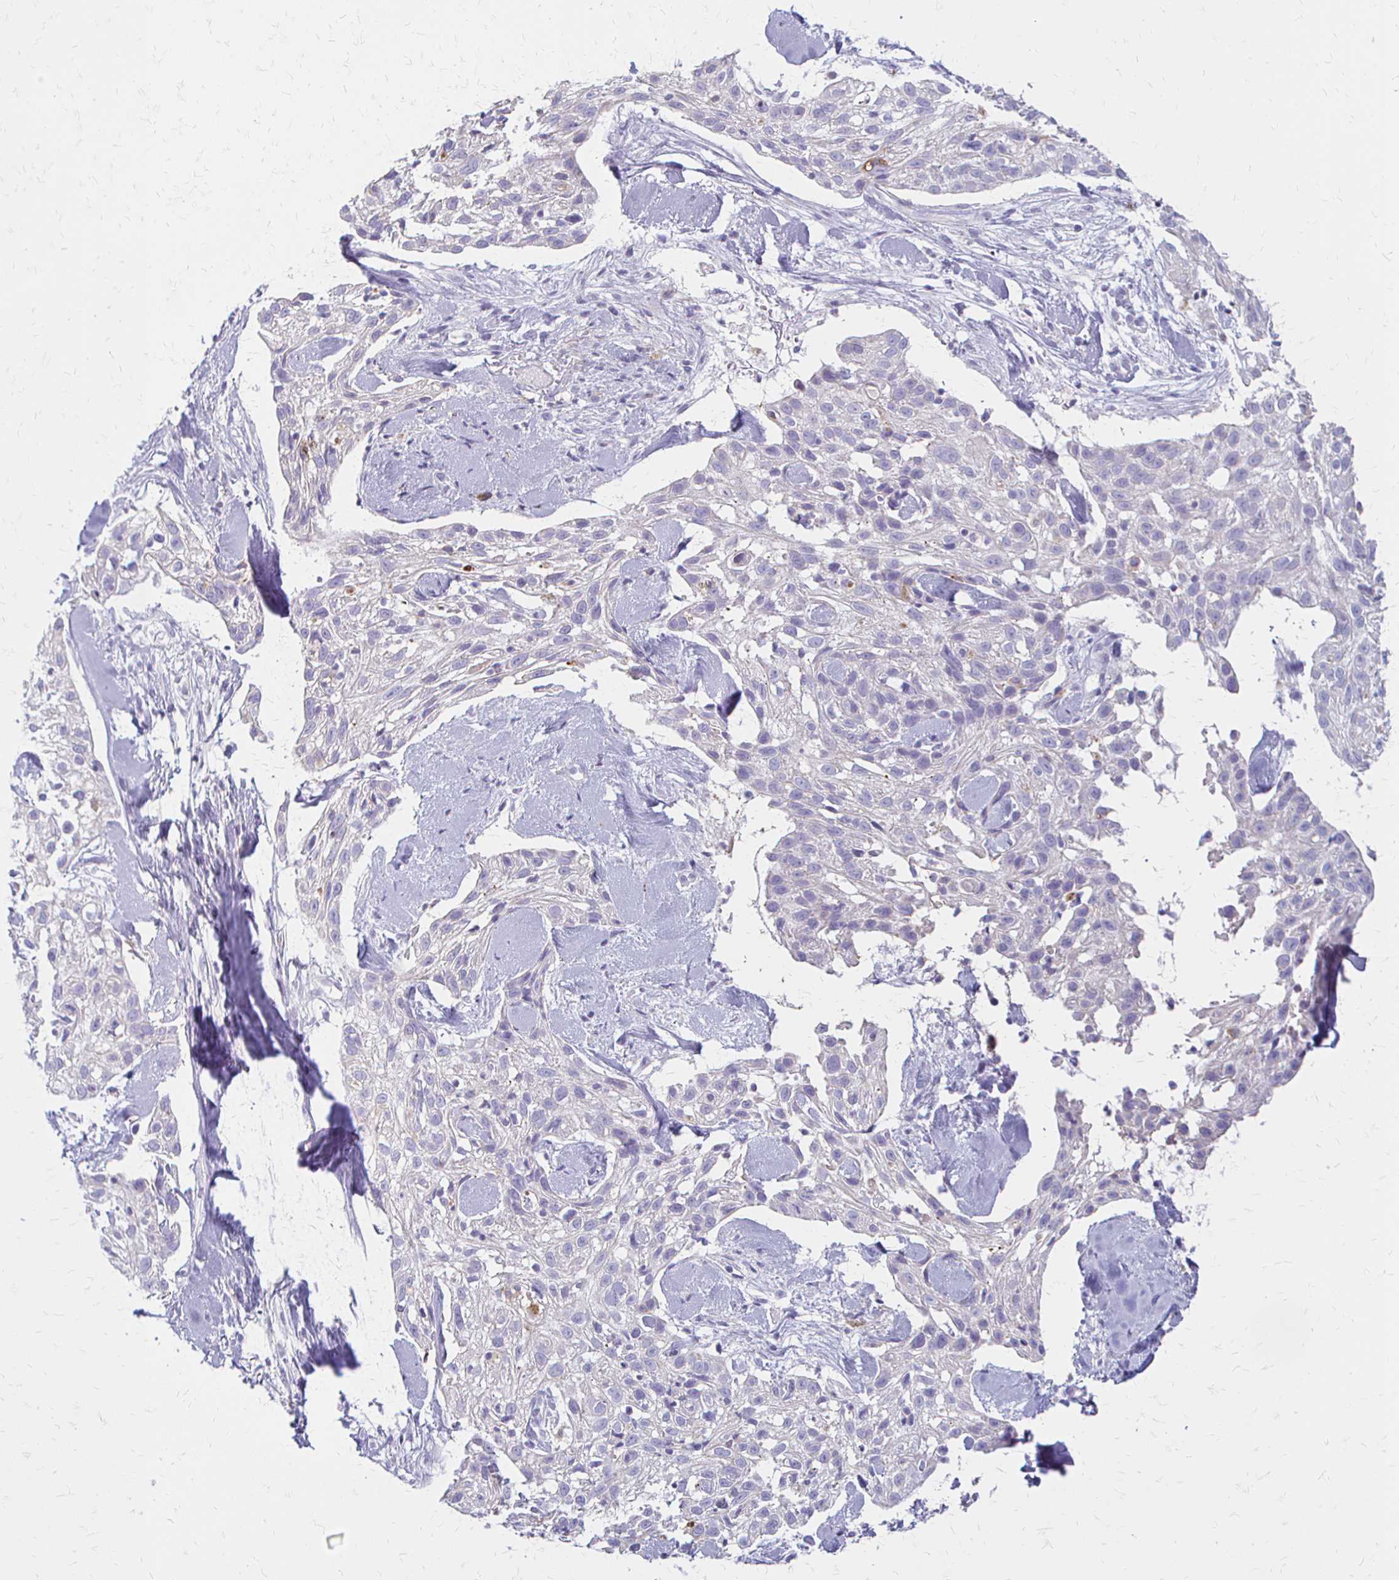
{"staining": {"intensity": "negative", "quantity": "none", "location": "none"}, "tissue": "skin cancer", "cell_type": "Tumor cells", "image_type": "cancer", "snomed": [{"axis": "morphology", "description": "Squamous cell carcinoma, NOS"}, {"axis": "topography", "description": "Skin"}], "caption": "Tumor cells are negative for brown protein staining in squamous cell carcinoma (skin).", "gene": "ACP5", "patient": {"sex": "male", "age": 82}}